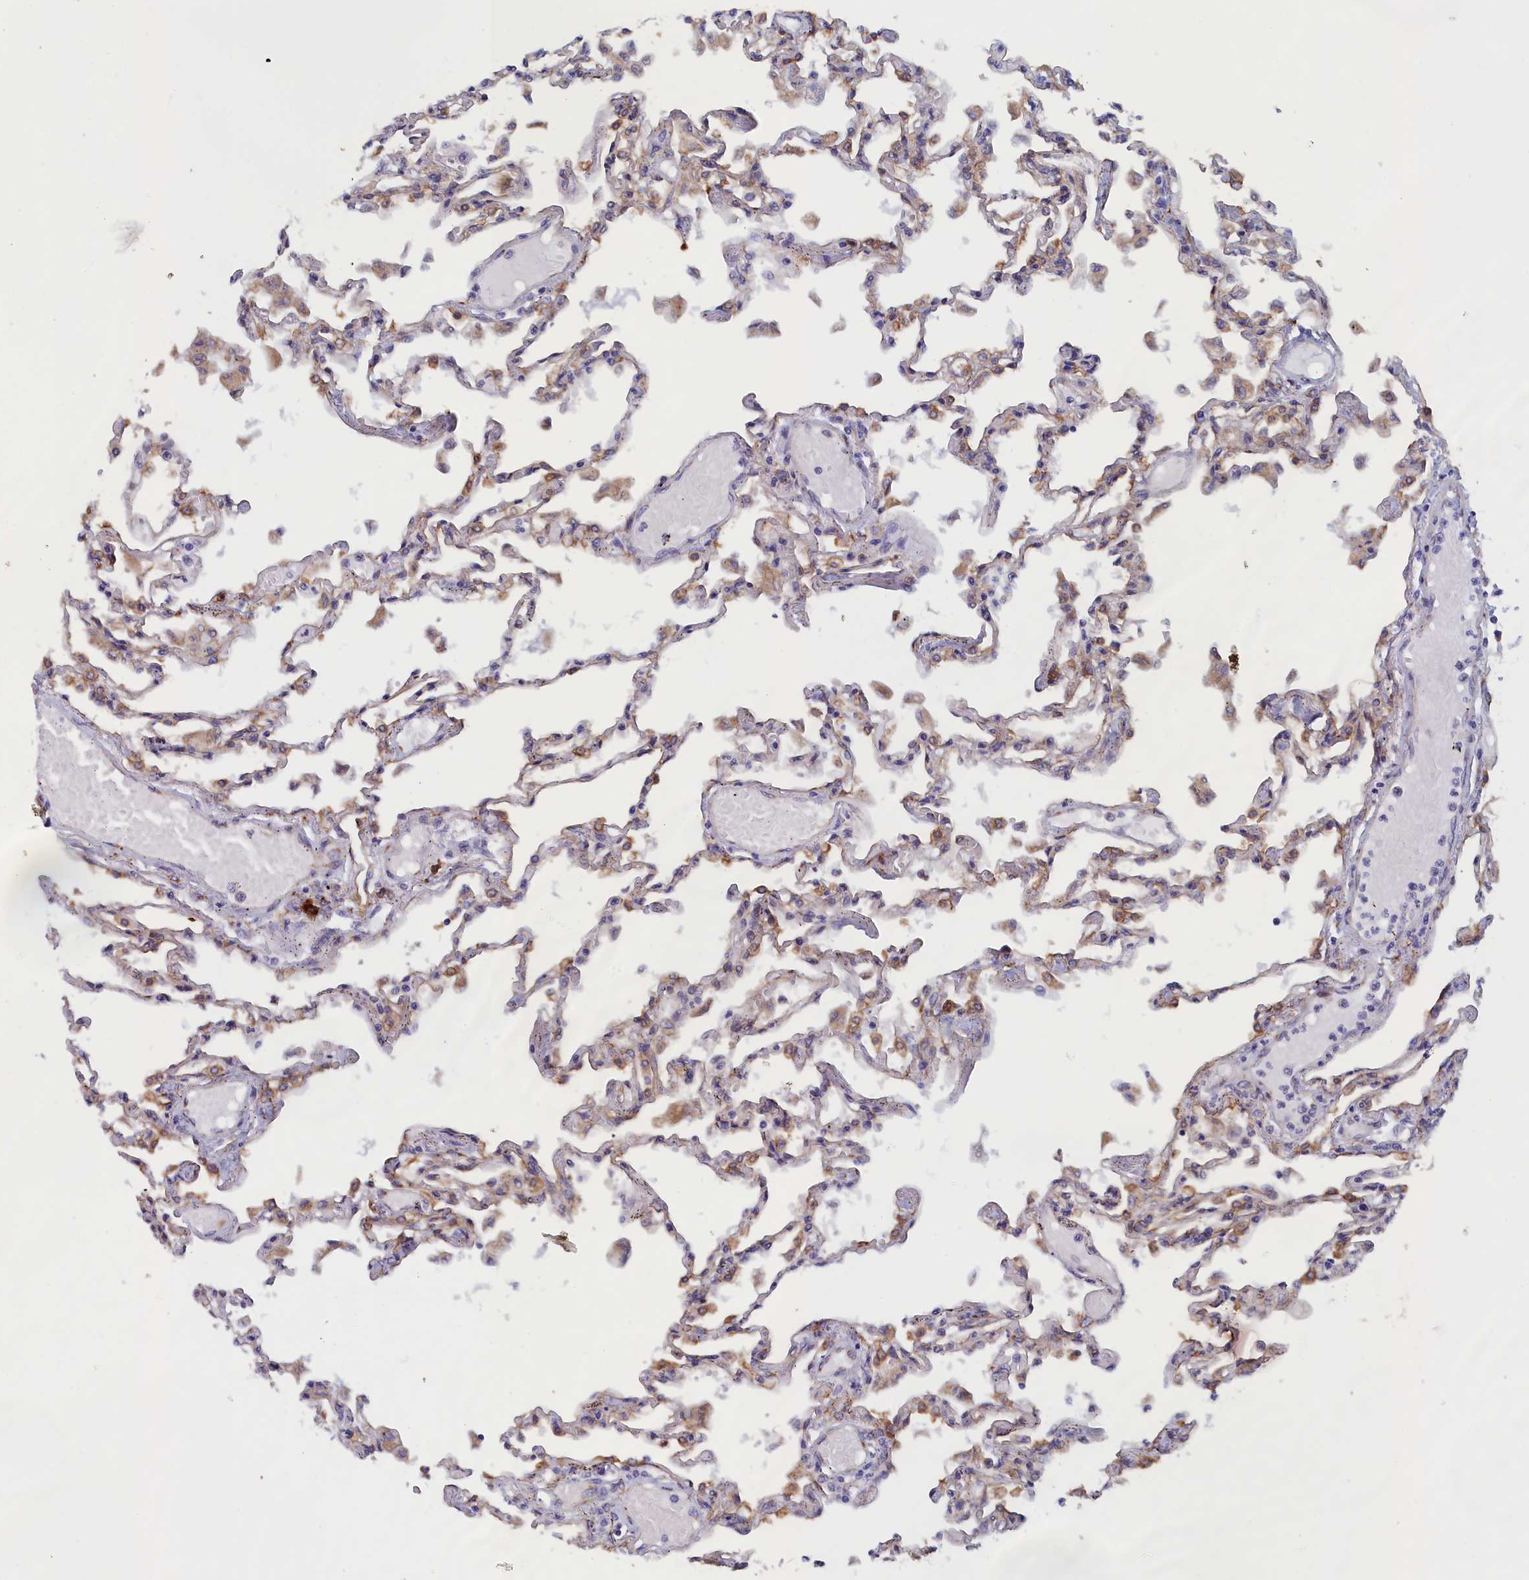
{"staining": {"intensity": "moderate", "quantity": "25%-75%", "location": "cytoplasmic/membranous"}, "tissue": "lung", "cell_type": "Alveolar cells", "image_type": "normal", "snomed": [{"axis": "morphology", "description": "Normal tissue, NOS"}, {"axis": "topography", "description": "Bronchus"}, {"axis": "topography", "description": "Lung"}], "caption": "Moderate cytoplasmic/membranous expression for a protein is identified in approximately 25%-75% of alveolar cells of benign lung using immunohistochemistry (IHC).", "gene": "CCDC68", "patient": {"sex": "female", "age": 49}}